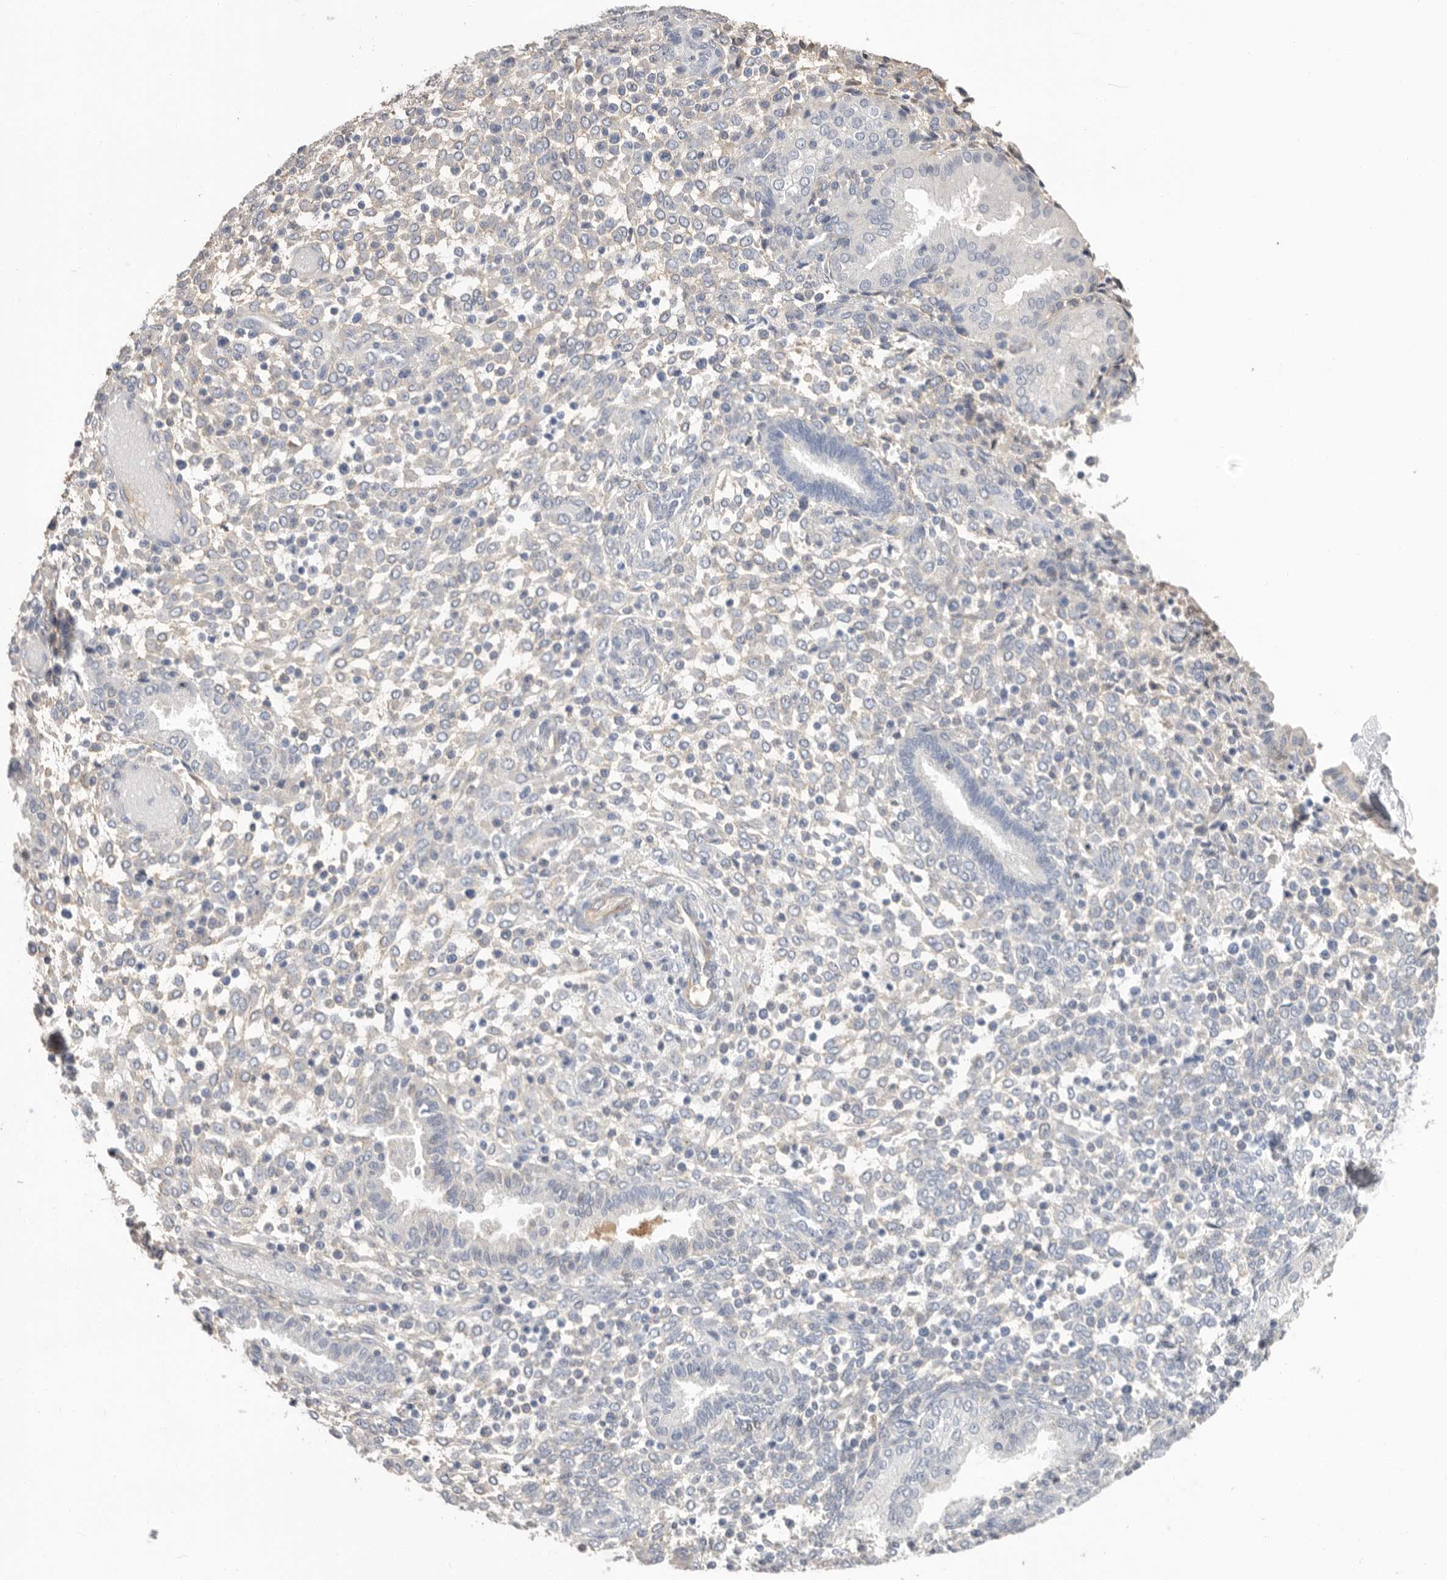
{"staining": {"intensity": "negative", "quantity": "none", "location": "none"}, "tissue": "endometrium", "cell_type": "Cells in endometrial stroma", "image_type": "normal", "snomed": [{"axis": "morphology", "description": "Normal tissue, NOS"}, {"axis": "topography", "description": "Endometrium"}], "caption": "Immunohistochemical staining of normal human endometrium shows no significant staining in cells in endometrial stroma.", "gene": "APOA2", "patient": {"sex": "female", "age": 53}}